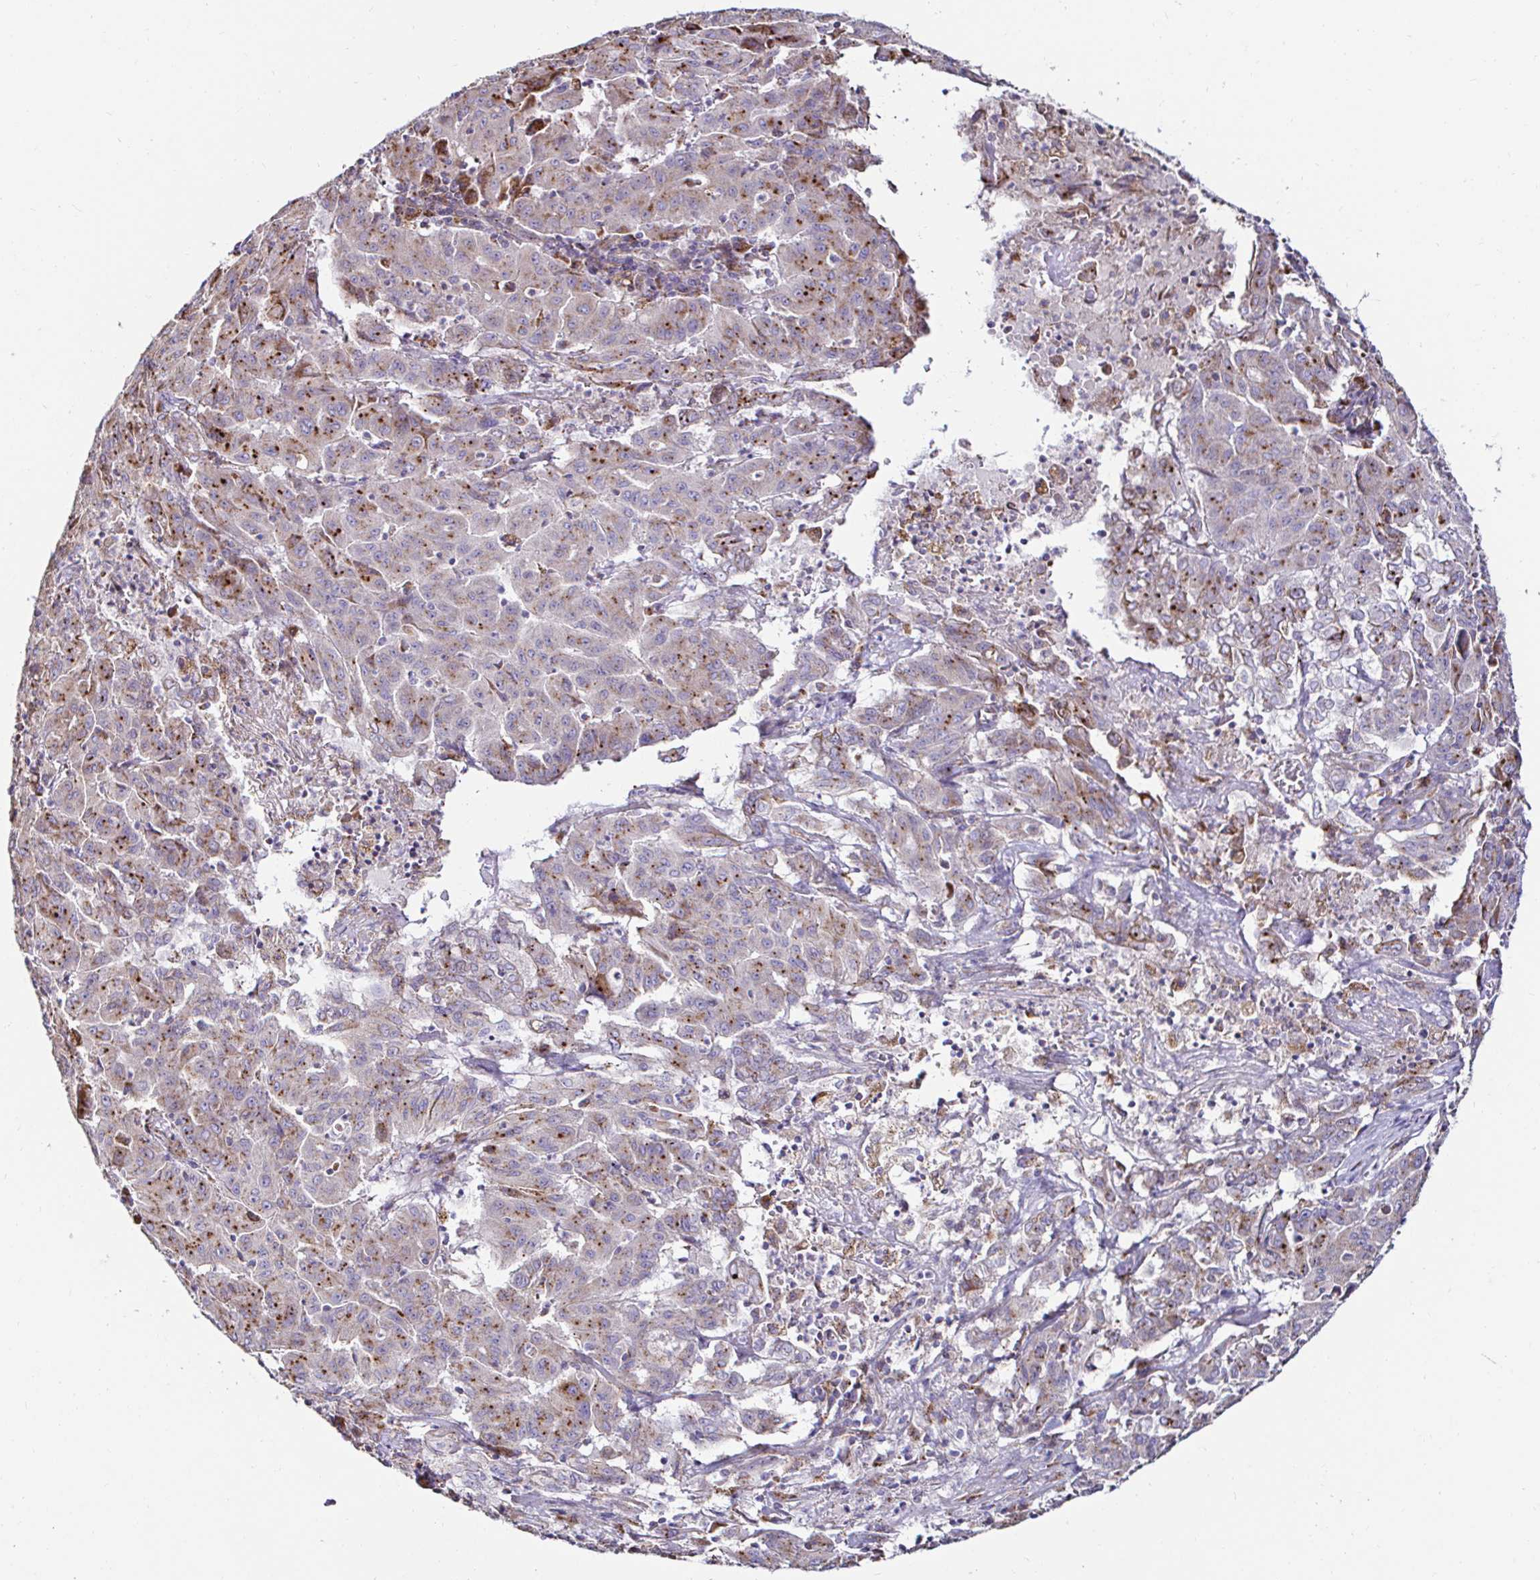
{"staining": {"intensity": "moderate", "quantity": "25%-75%", "location": "cytoplasmic/membranous"}, "tissue": "pancreatic cancer", "cell_type": "Tumor cells", "image_type": "cancer", "snomed": [{"axis": "morphology", "description": "Adenocarcinoma, NOS"}, {"axis": "topography", "description": "Pancreas"}], "caption": "About 25%-75% of tumor cells in human pancreatic cancer (adenocarcinoma) exhibit moderate cytoplasmic/membranous protein expression as visualized by brown immunohistochemical staining.", "gene": "GALNS", "patient": {"sex": "male", "age": 63}}